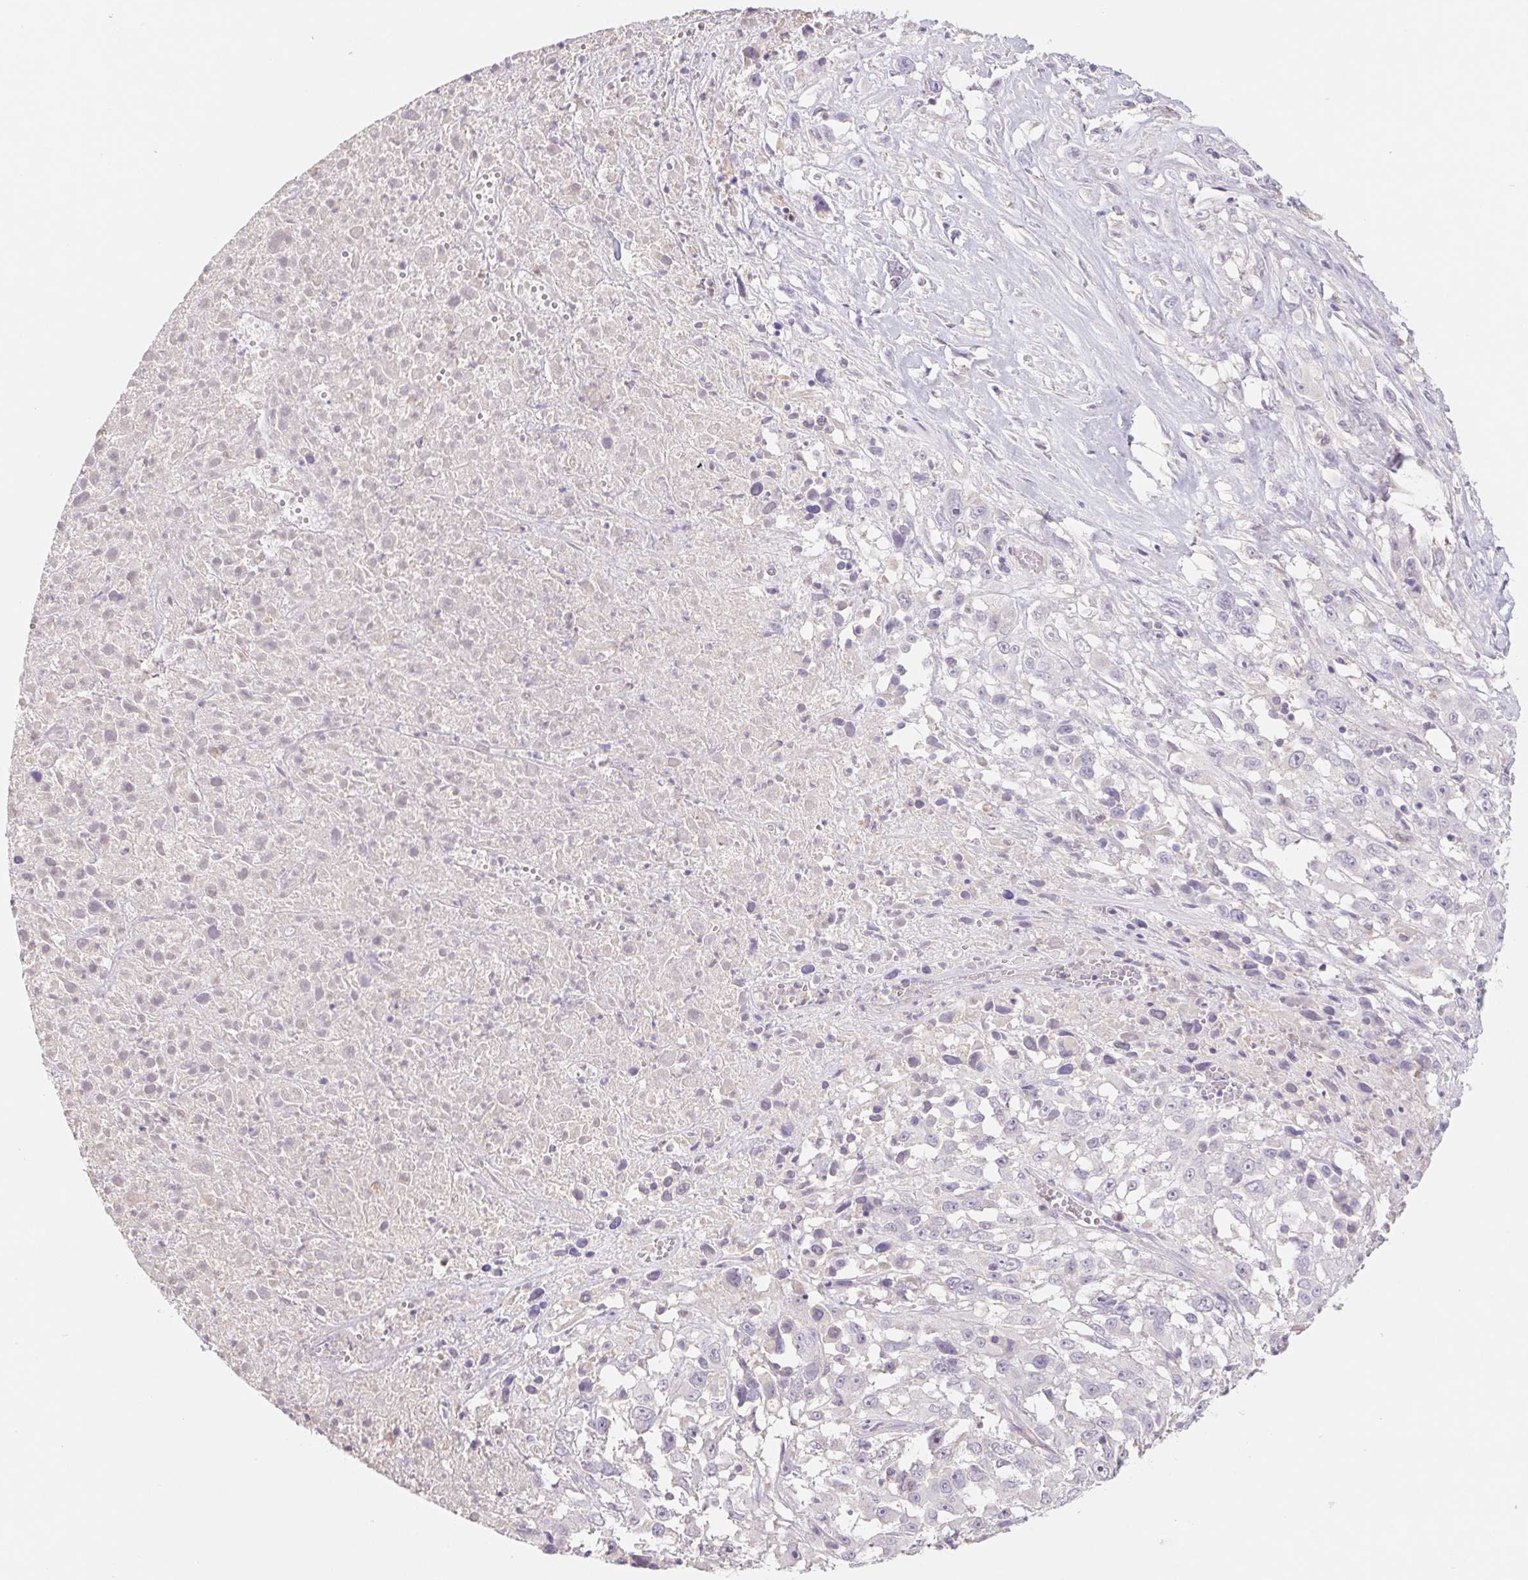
{"staining": {"intensity": "negative", "quantity": "none", "location": "none"}, "tissue": "melanoma", "cell_type": "Tumor cells", "image_type": "cancer", "snomed": [{"axis": "morphology", "description": "Malignant melanoma, Metastatic site"}, {"axis": "topography", "description": "Soft tissue"}], "caption": "Melanoma was stained to show a protein in brown. There is no significant expression in tumor cells.", "gene": "PNMA8B", "patient": {"sex": "male", "age": 50}}